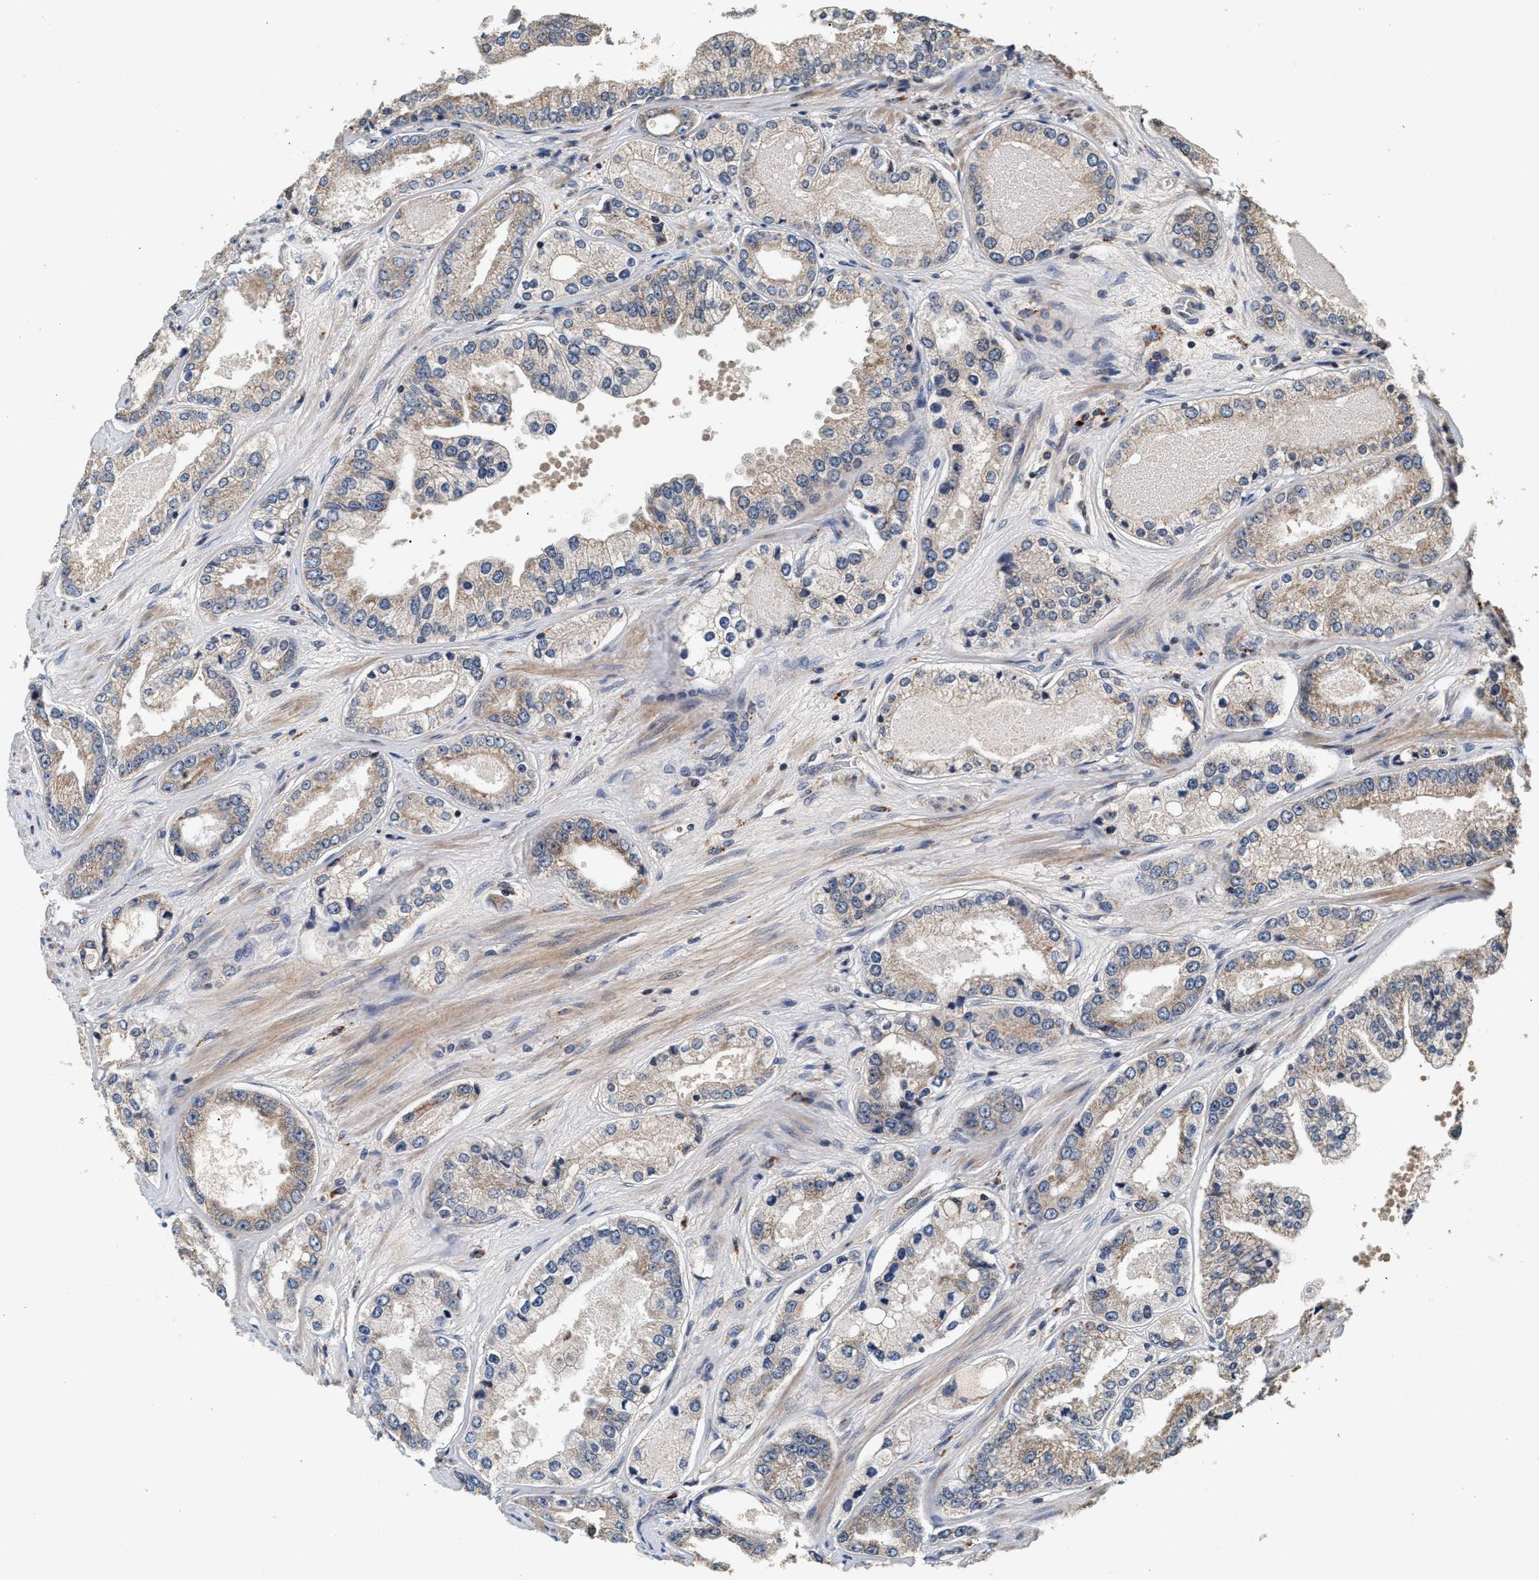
{"staining": {"intensity": "weak", "quantity": "25%-75%", "location": "cytoplasmic/membranous"}, "tissue": "prostate cancer", "cell_type": "Tumor cells", "image_type": "cancer", "snomed": [{"axis": "morphology", "description": "Adenocarcinoma, High grade"}, {"axis": "topography", "description": "Prostate"}], "caption": "Prostate adenocarcinoma (high-grade) tissue exhibits weak cytoplasmic/membranous expression in approximately 25%-75% of tumor cells, visualized by immunohistochemistry.", "gene": "PTGR3", "patient": {"sex": "male", "age": 61}}